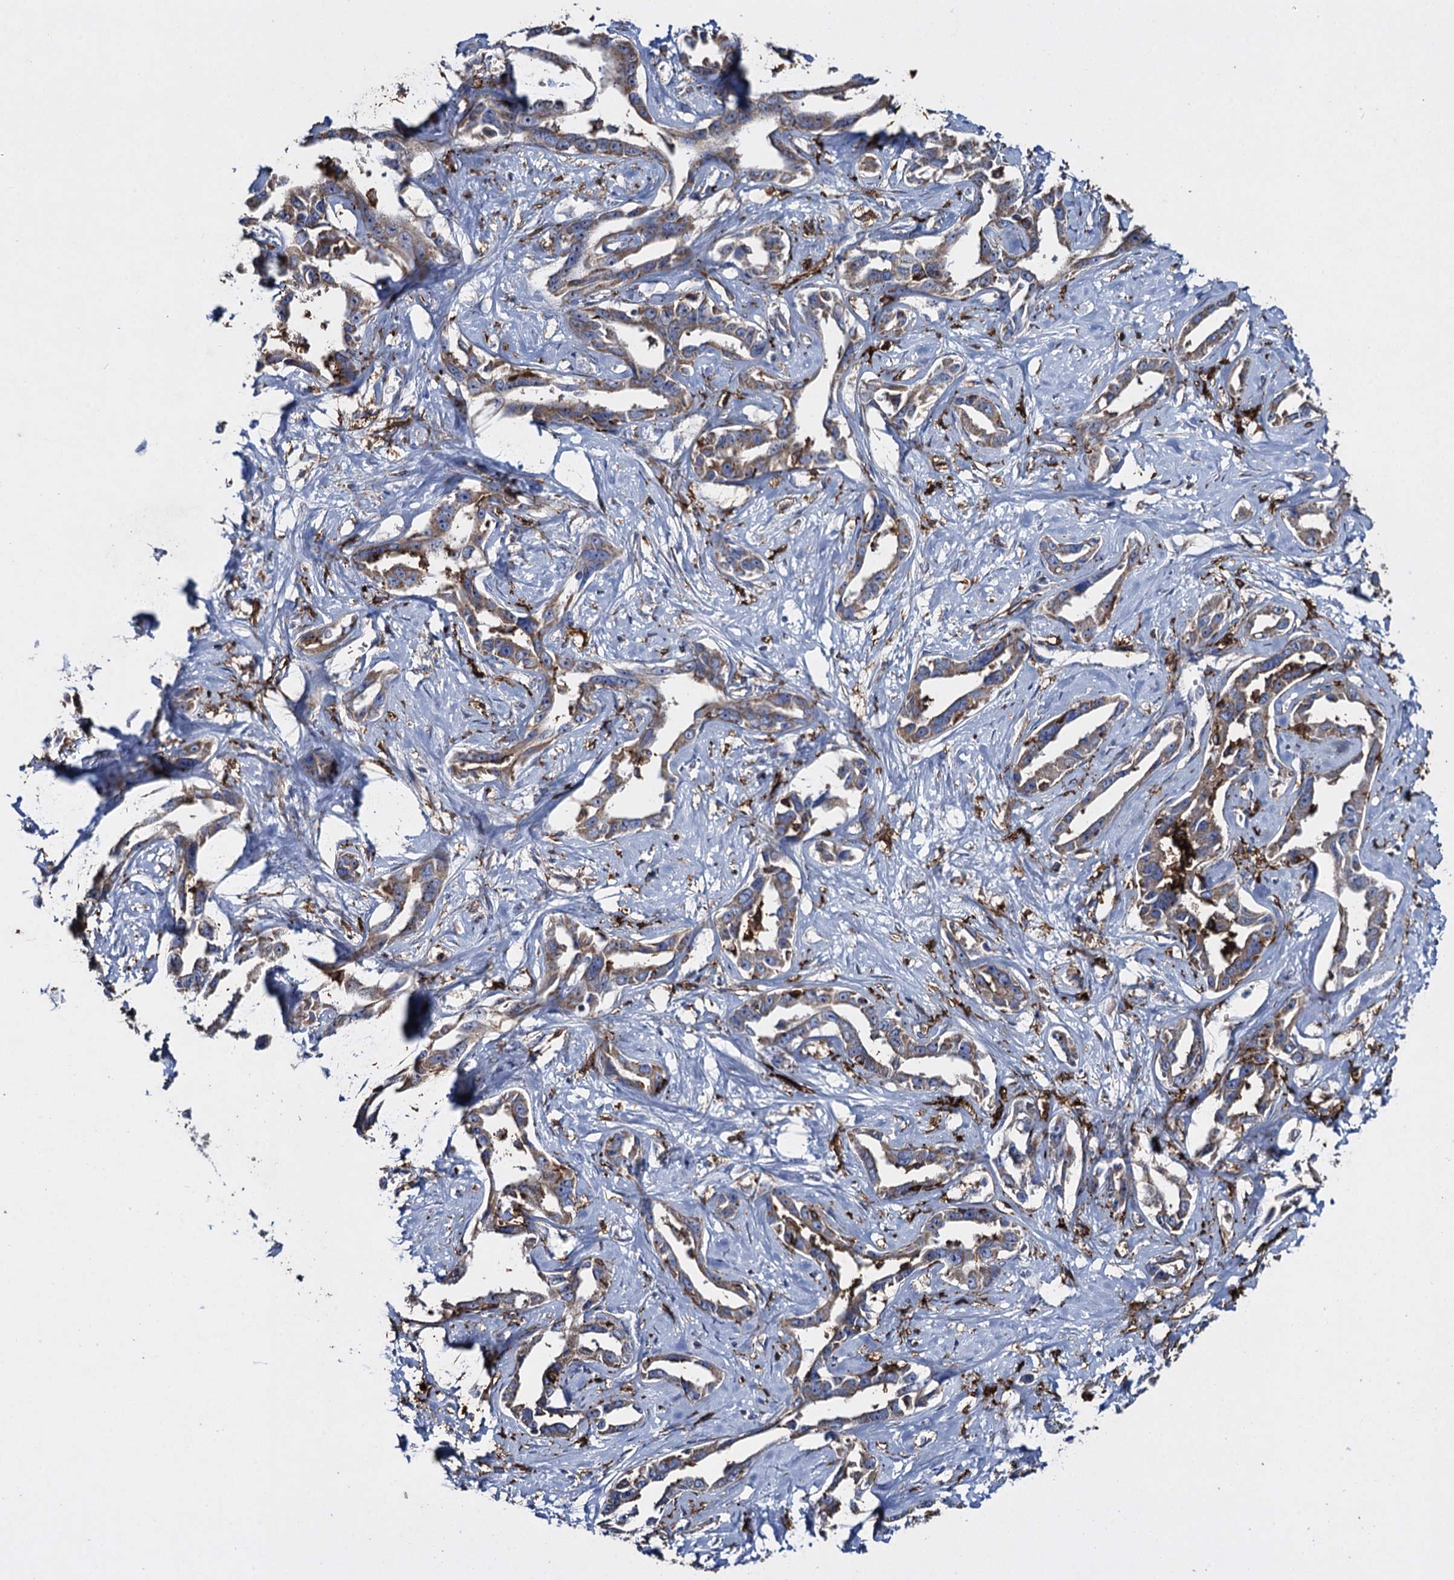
{"staining": {"intensity": "moderate", "quantity": ">75%", "location": "cytoplasmic/membranous"}, "tissue": "liver cancer", "cell_type": "Tumor cells", "image_type": "cancer", "snomed": [{"axis": "morphology", "description": "Cholangiocarcinoma"}, {"axis": "topography", "description": "Liver"}], "caption": "High-magnification brightfield microscopy of liver cancer (cholangiocarcinoma) stained with DAB (brown) and counterstained with hematoxylin (blue). tumor cells exhibit moderate cytoplasmic/membranous staining is present in about>75% of cells.", "gene": "TXNDC11", "patient": {"sex": "male", "age": 59}}